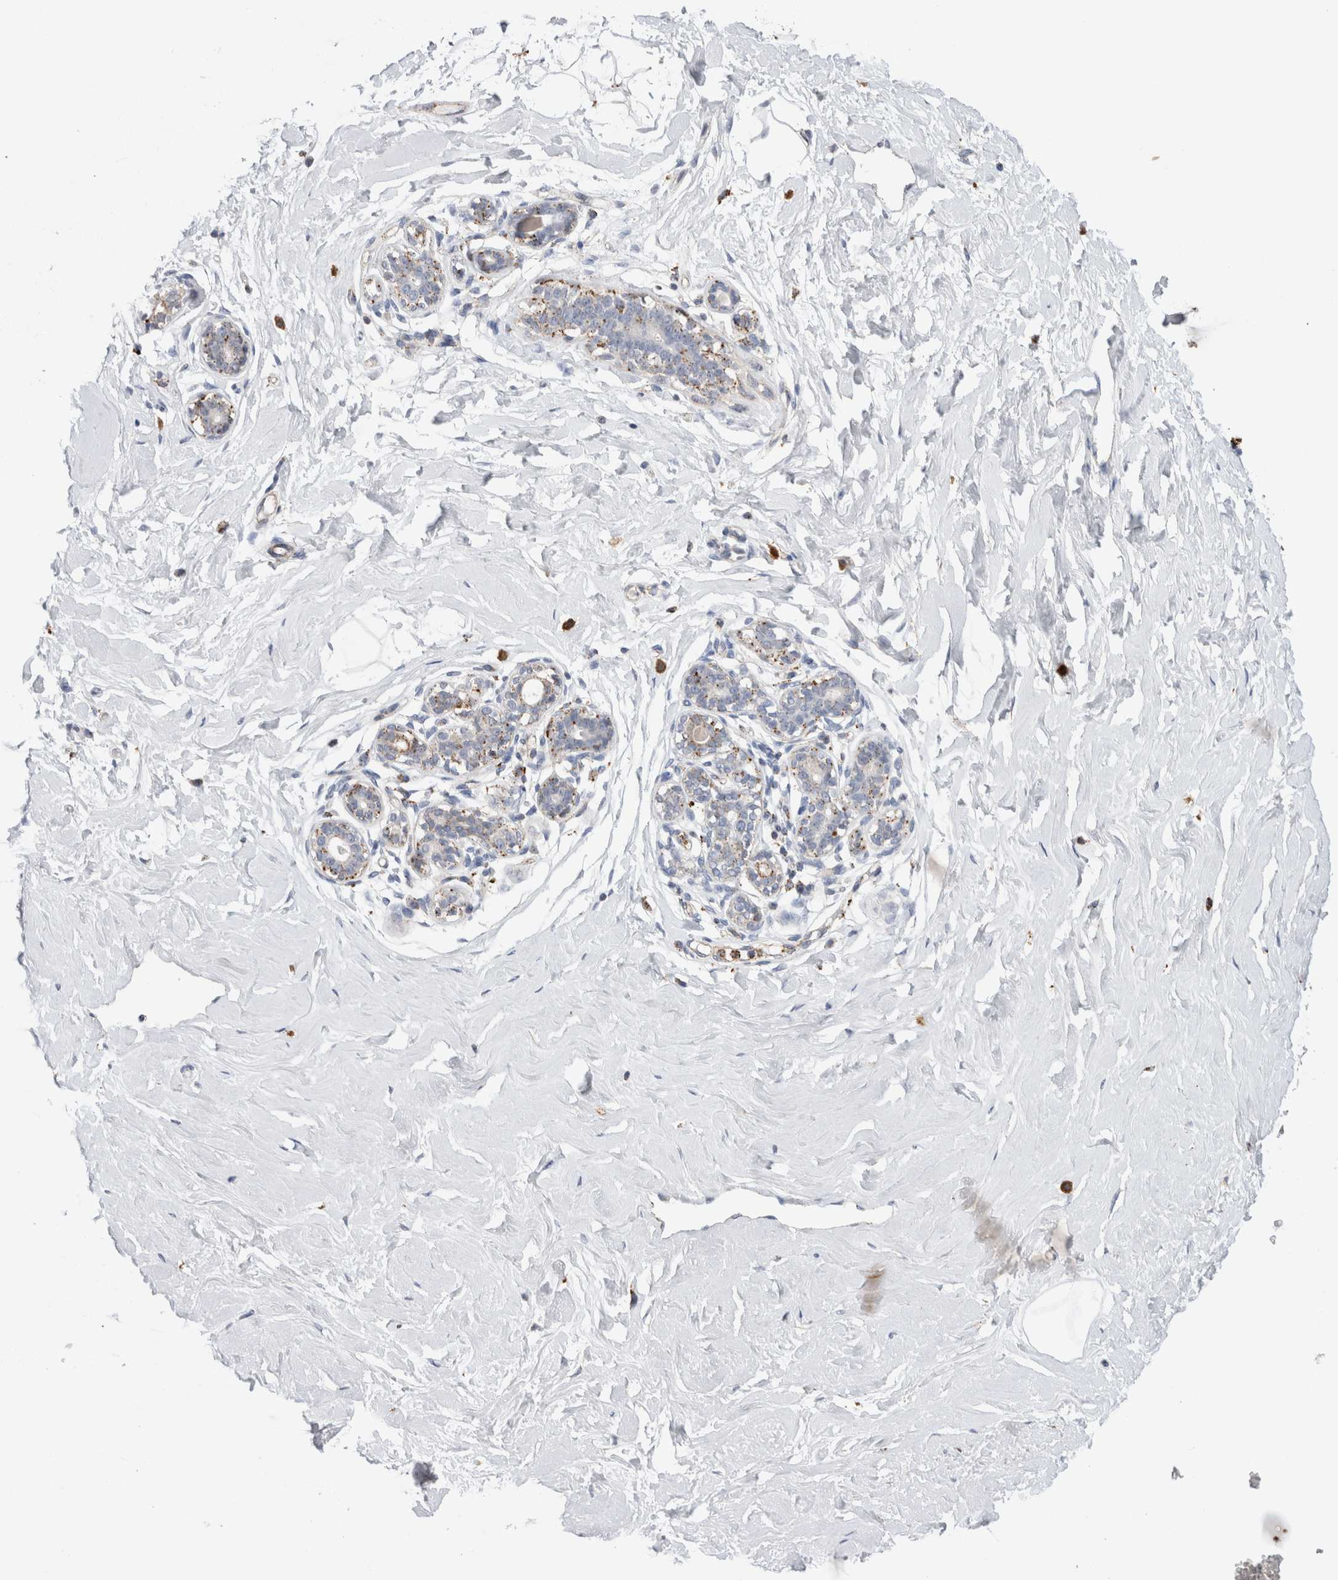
{"staining": {"intensity": "negative", "quantity": "none", "location": "none"}, "tissue": "breast", "cell_type": "Adipocytes", "image_type": "normal", "snomed": [{"axis": "morphology", "description": "Normal tissue, NOS"}, {"axis": "morphology", "description": "Adenoma, NOS"}, {"axis": "topography", "description": "Breast"}], "caption": "High magnification brightfield microscopy of normal breast stained with DAB (3,3'-diaminobenzidine) (brown) and counterstained with hematoxylin (blue): adipocytes show no significant expression. (Brightfield microscopy of DAB (3,3'-diaminobenzidine) immunohistochemistry (IHC) at high magnification).", "gene": "CTSA", "patient": {"sex": "female", "age": 23}}